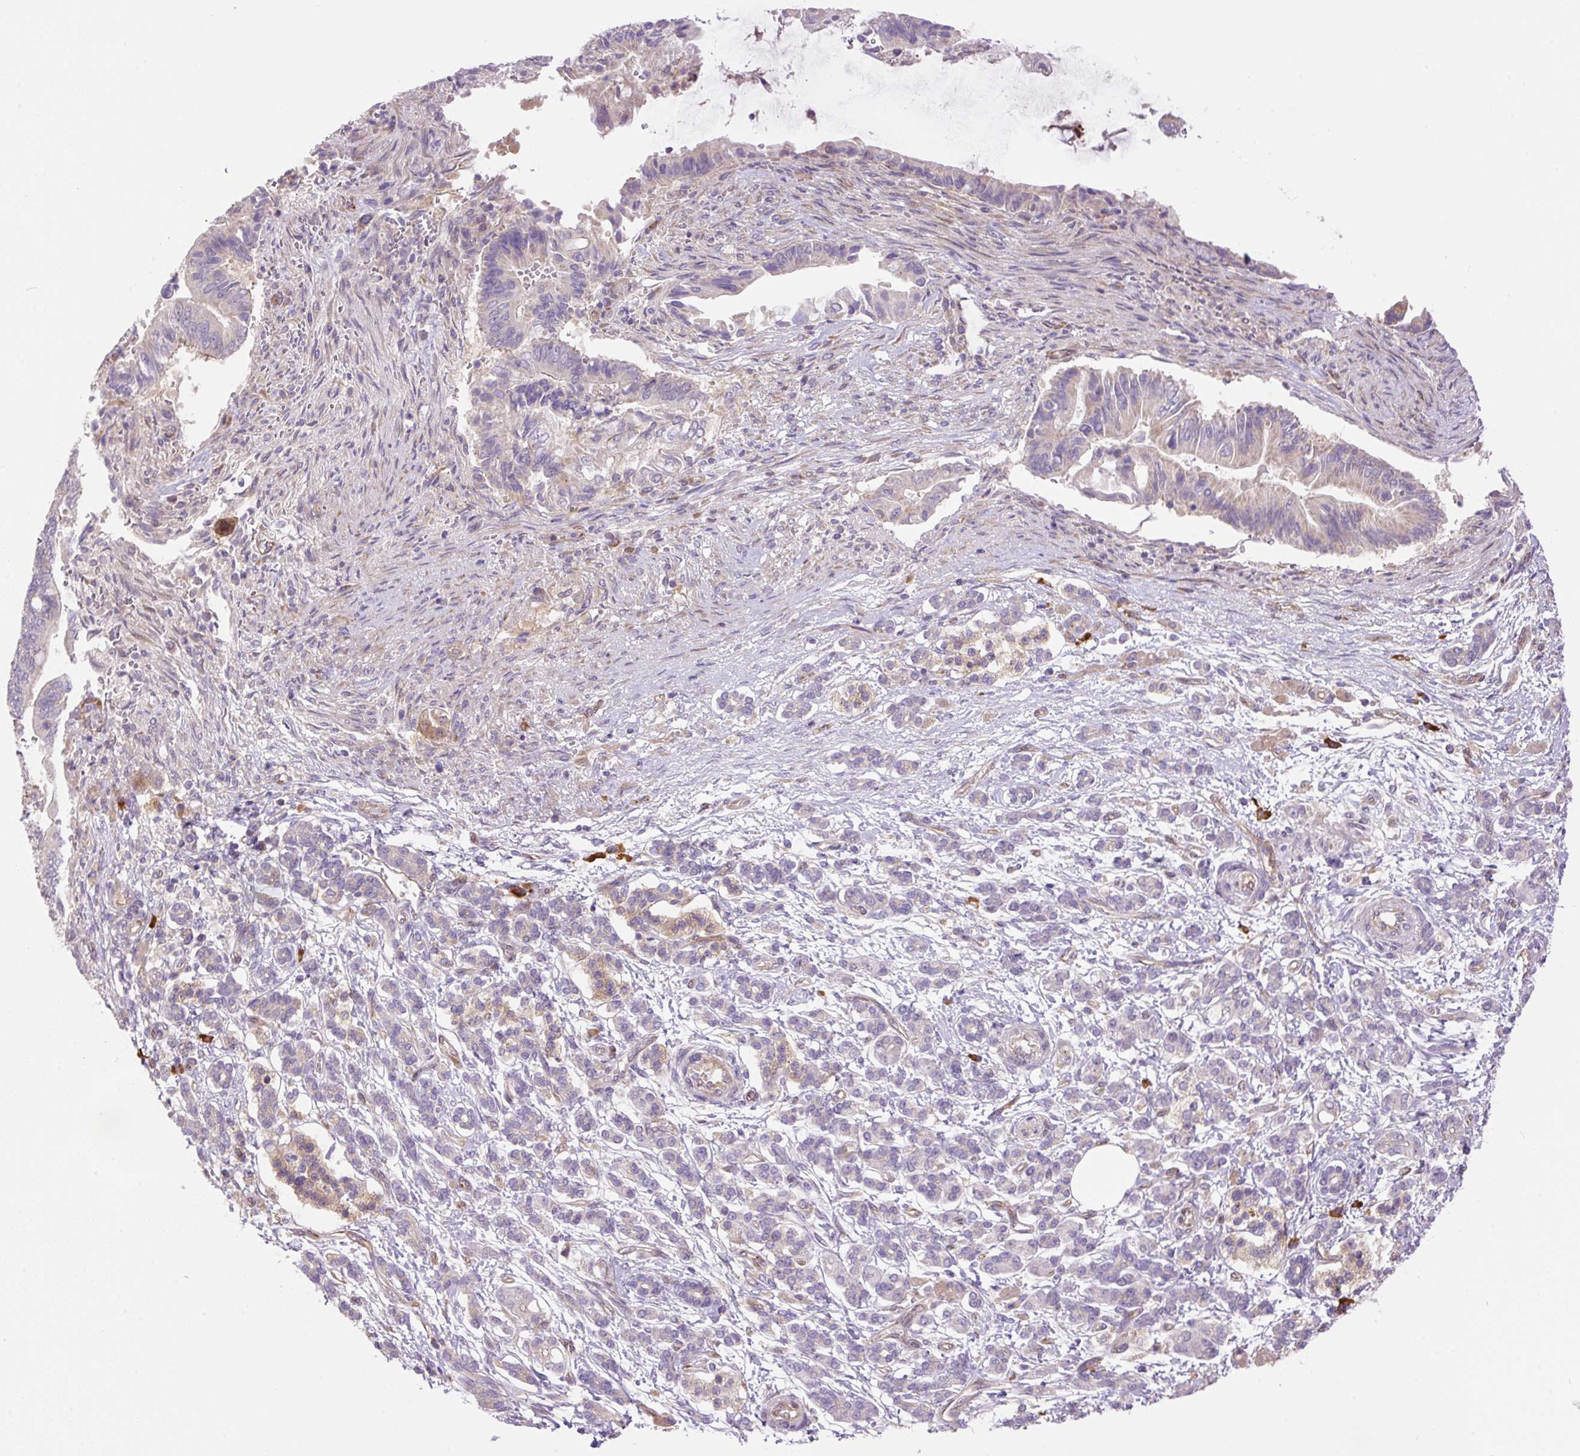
{"staining": {"intensity": "negative", "quantity": "none", "location": "none"}, "tissue": "pancreatic cancer", "cell_type": "Tumor cells", "image_type": "cancer", "snomed": [{"axis": "morphology", "description": "Adenocarcinoma, NOS"}, {"axis": "topography", "description": "Pancreas"}], "caption": "High magnification brightfield microscopy of adenocarcinoma (pancreatic) stained with DAB (brown) and counterstained with hematoxylin (blue): tumor cells show no significant staining. (DAB (3,3'-diaminobenzidine) immunohistochemistry with hematoxylin counter stain).", "gene": "PPME1", "patient": {"sex": "male", "age": 68}}